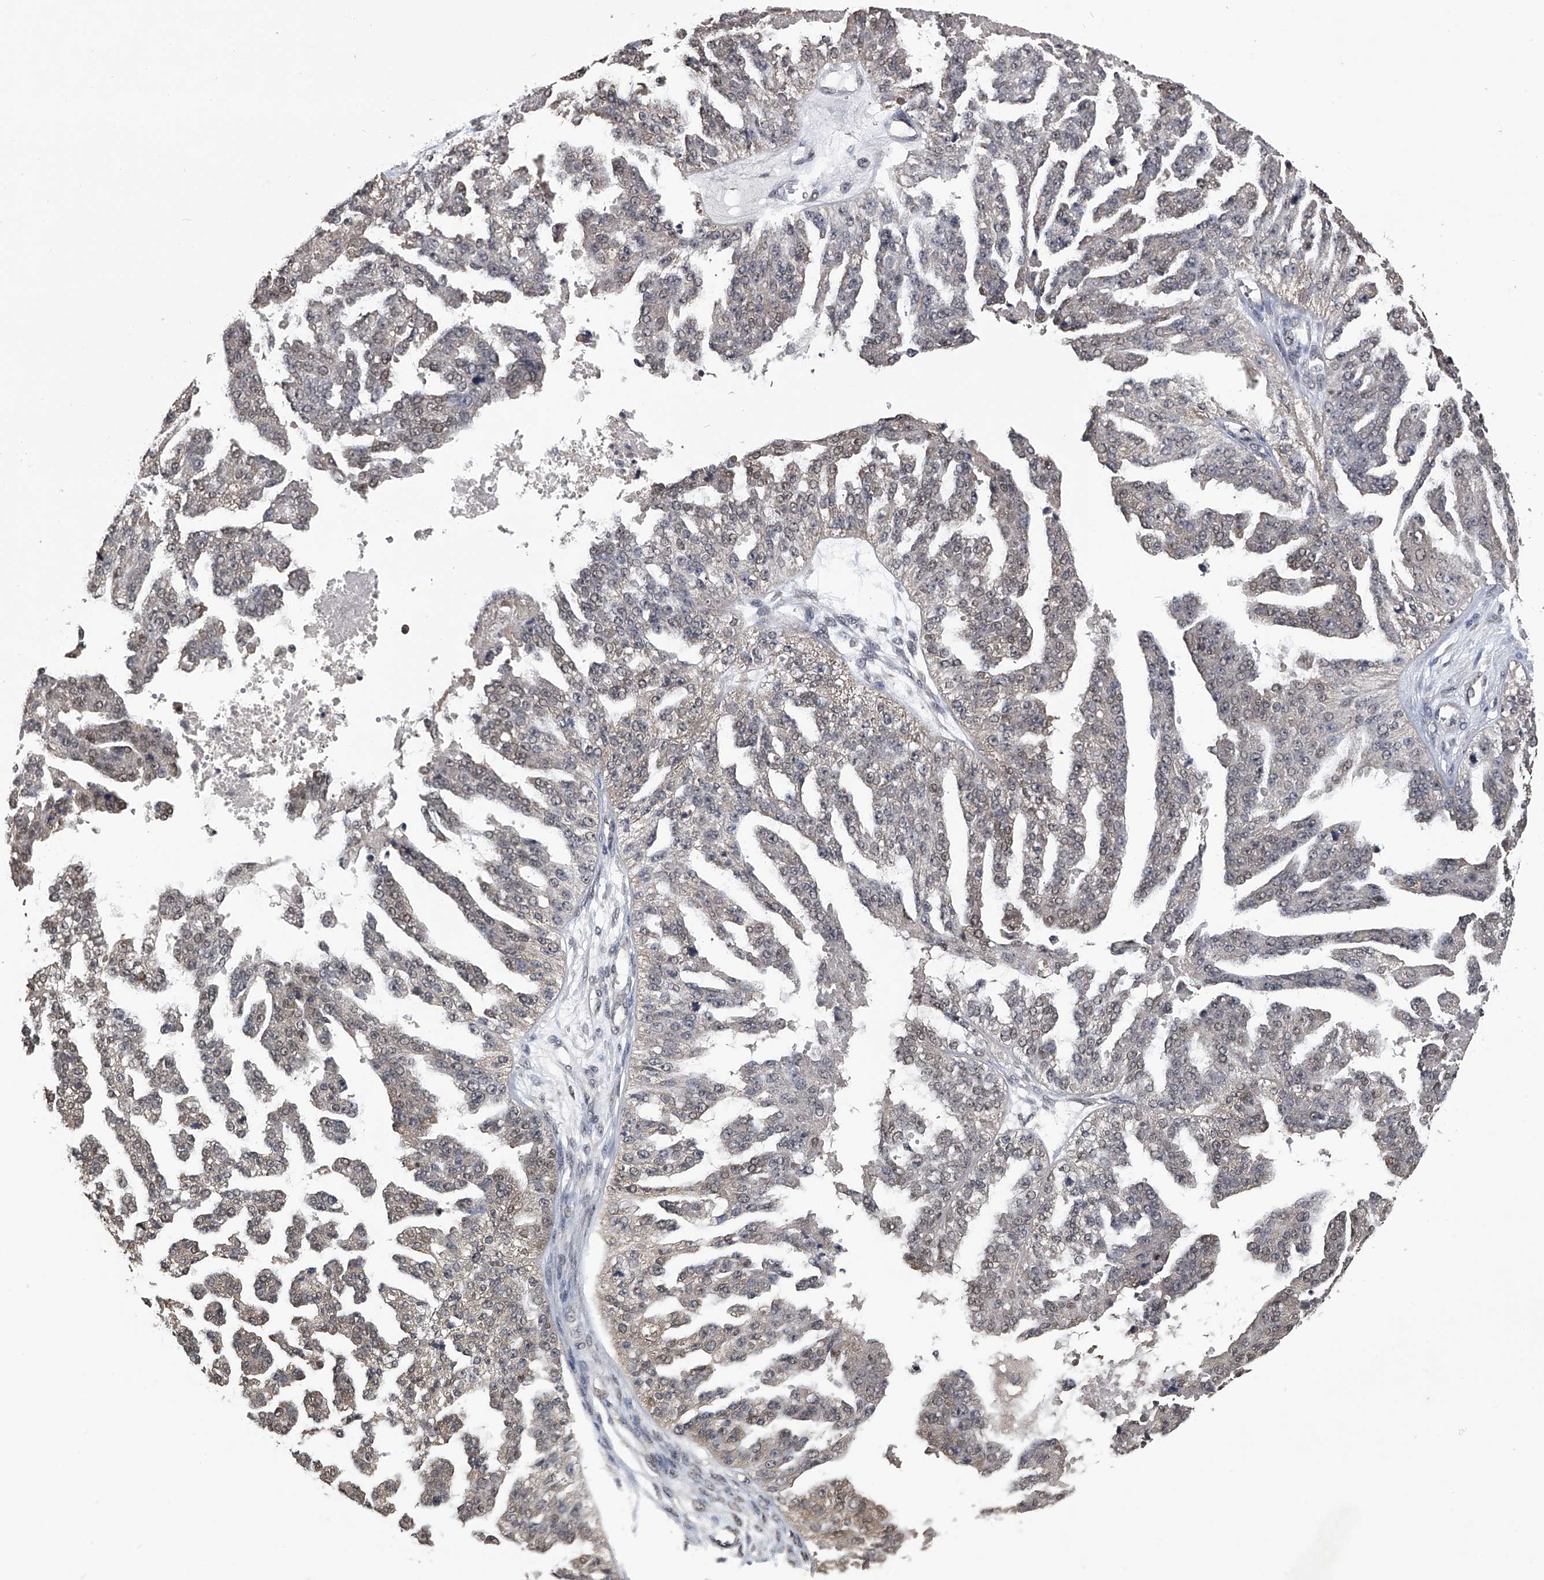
{"staining": {"intensity": "weak", "quantity": ">75%", "location": "cytoplasmic/membranous,nuclear"}, "tissue": "ovarian cancer", "cell_type": "Tumor cells", "image_type": "cancer", "snomed": [{"axis": "morphology", "description": "Cystadenocarcinoma, serous, NOS"}, {"axis": "topography", "description": "Ovary"}], "caption": "Immunohistochemical staining of human ovarian cancer demonstrates weak cytoplasmic/membranous and nuclear protein staining in about >75% of tumor cells.", "gene": "TSNAX", "patient": {"sex": "female", "age": 58}}